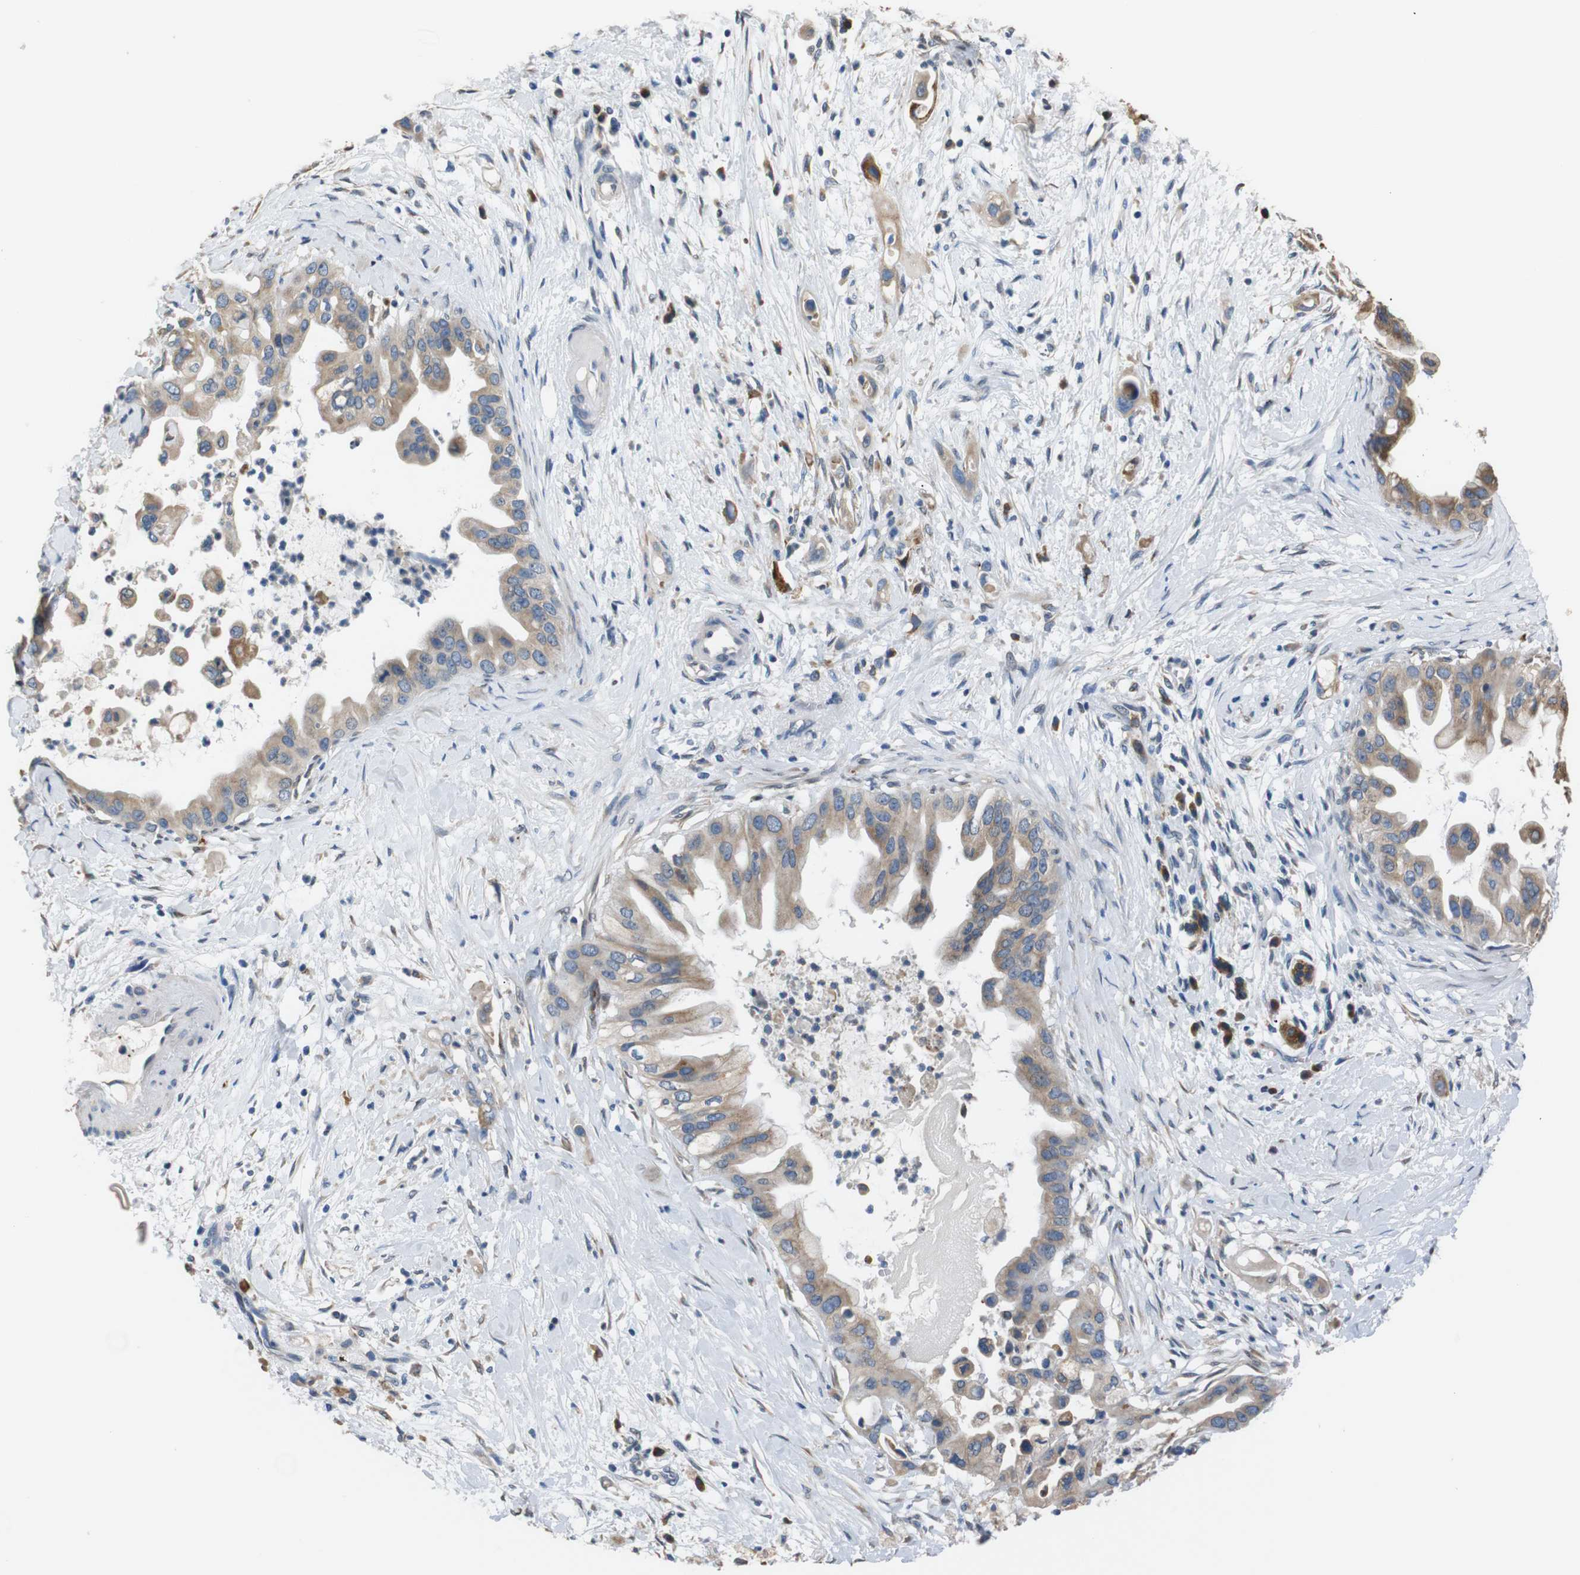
{"staining": {"intensity": "weak", "quantity": ">75%", "location": "cytoplasmic/membranous"}, "tissue": "pancreatic cancer", "cell_type": "Tumor cells", "image_type": "cancer", "snomed": [{"axis": "morphology", "description": "Adenocarcinoma, NOS"}, {"axis": "topography", "description": "Pancreas"}], "caption": "A brown stain highlights weak cytoplasmic/membranous positivity of a protein in human pancreatic cancer tumor cells.", "gene": "TMED2", "patient": {"sex": "male", "age": 55}}